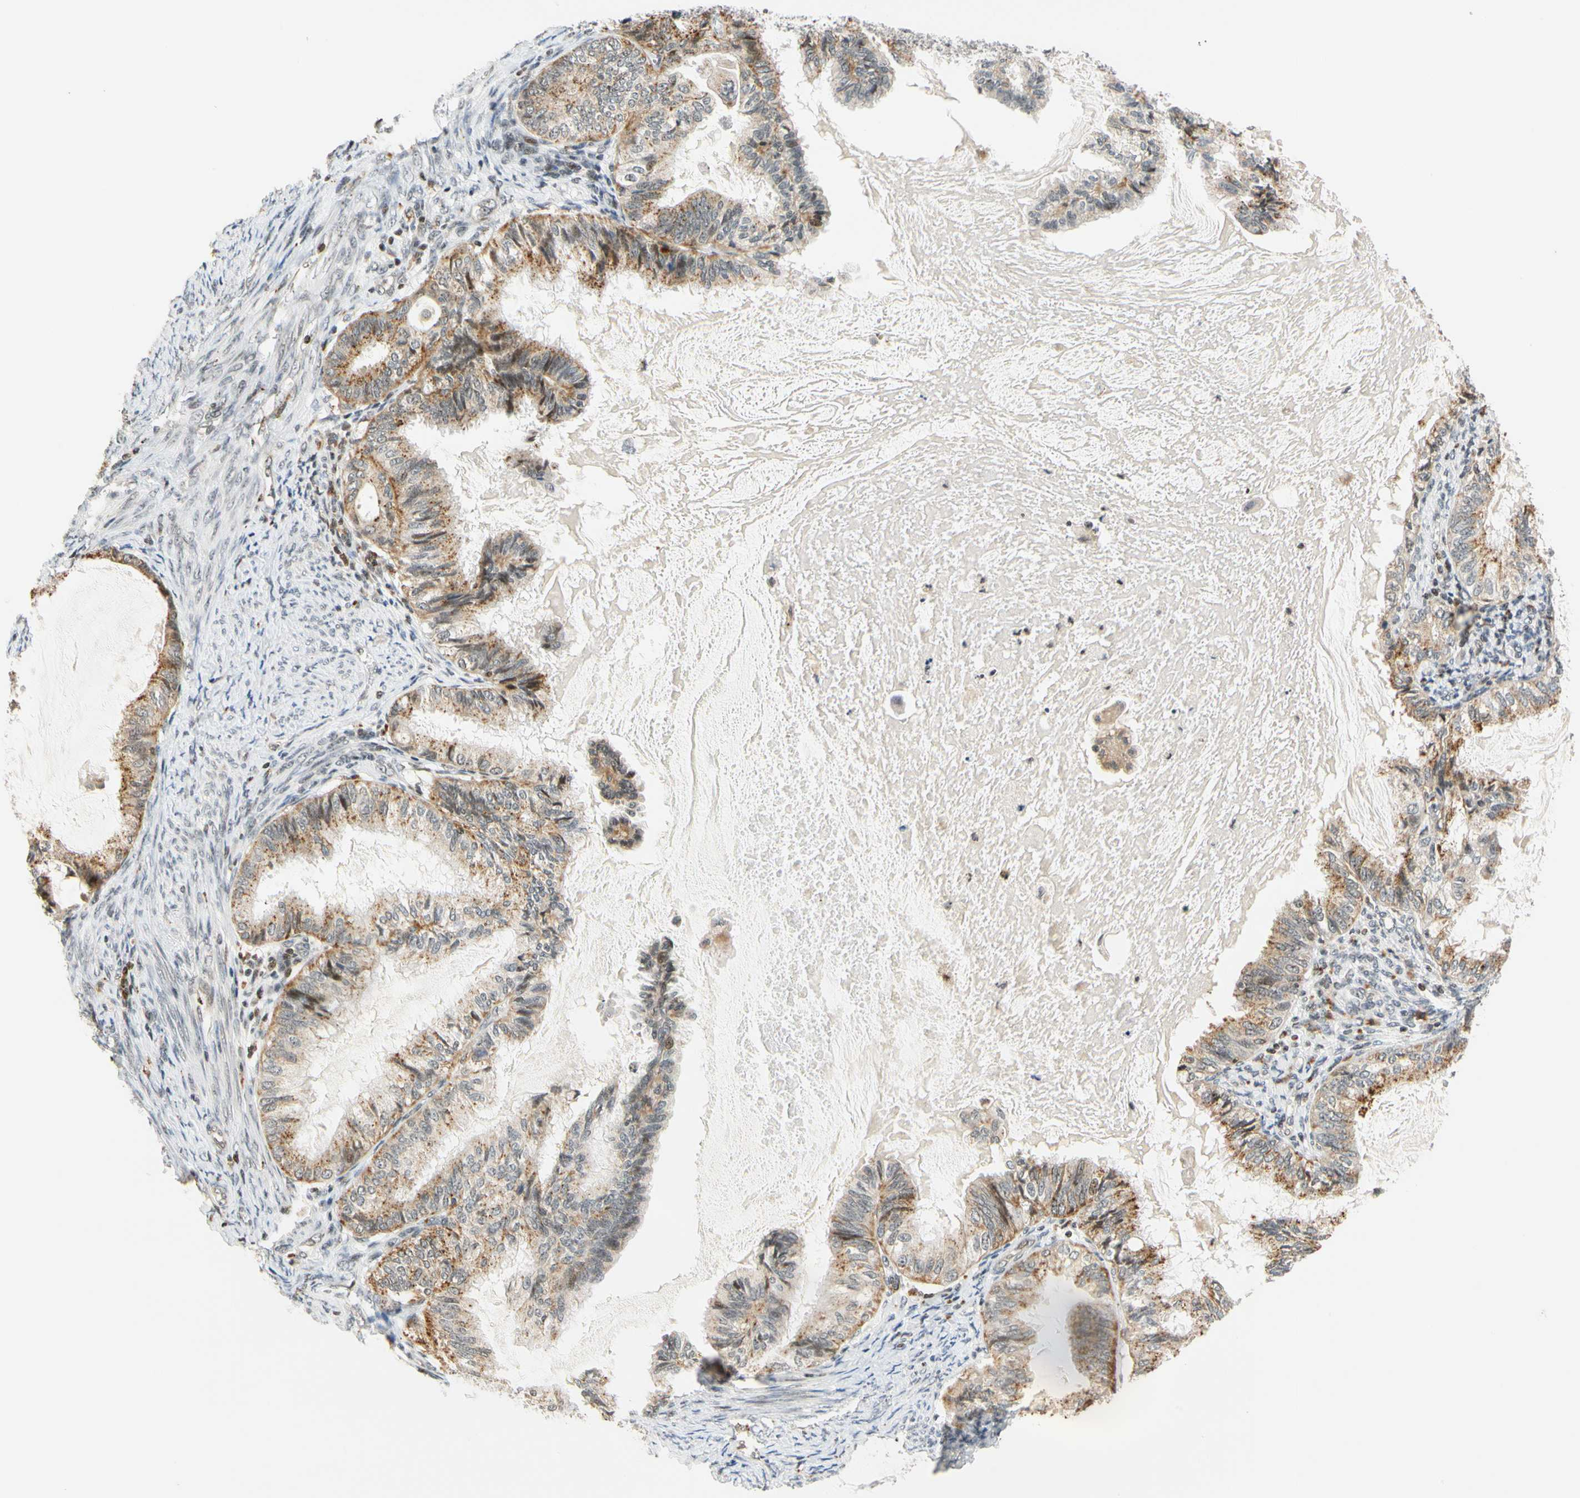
{"staining": {"intensity": "moderate", "quantity": ">75%", "location": "cytoplasmic/membranous"}, "tissue": "cervical cancer", "cell_type": "Tumor cells", "image_type": "cancer", "snomed": [{"axis": "morphology", "description": "Normal tissue, NOS"}, {"axis": "morphology", "description": "Adenocarcinoma, NOS"}, {"axis": "topography", "description": "Cervix"}, {"axis": "topography", "description": "Endometrium"}], "caption": "Approximately >75% of tumor cells in human cervical adenocarcinoma show moderate cytoplasmic/membranous protein positivity as visualized by brown immunohistochemical staining.", "gene": "CDK7", "patient": {"sex": "female", "age": 86}}